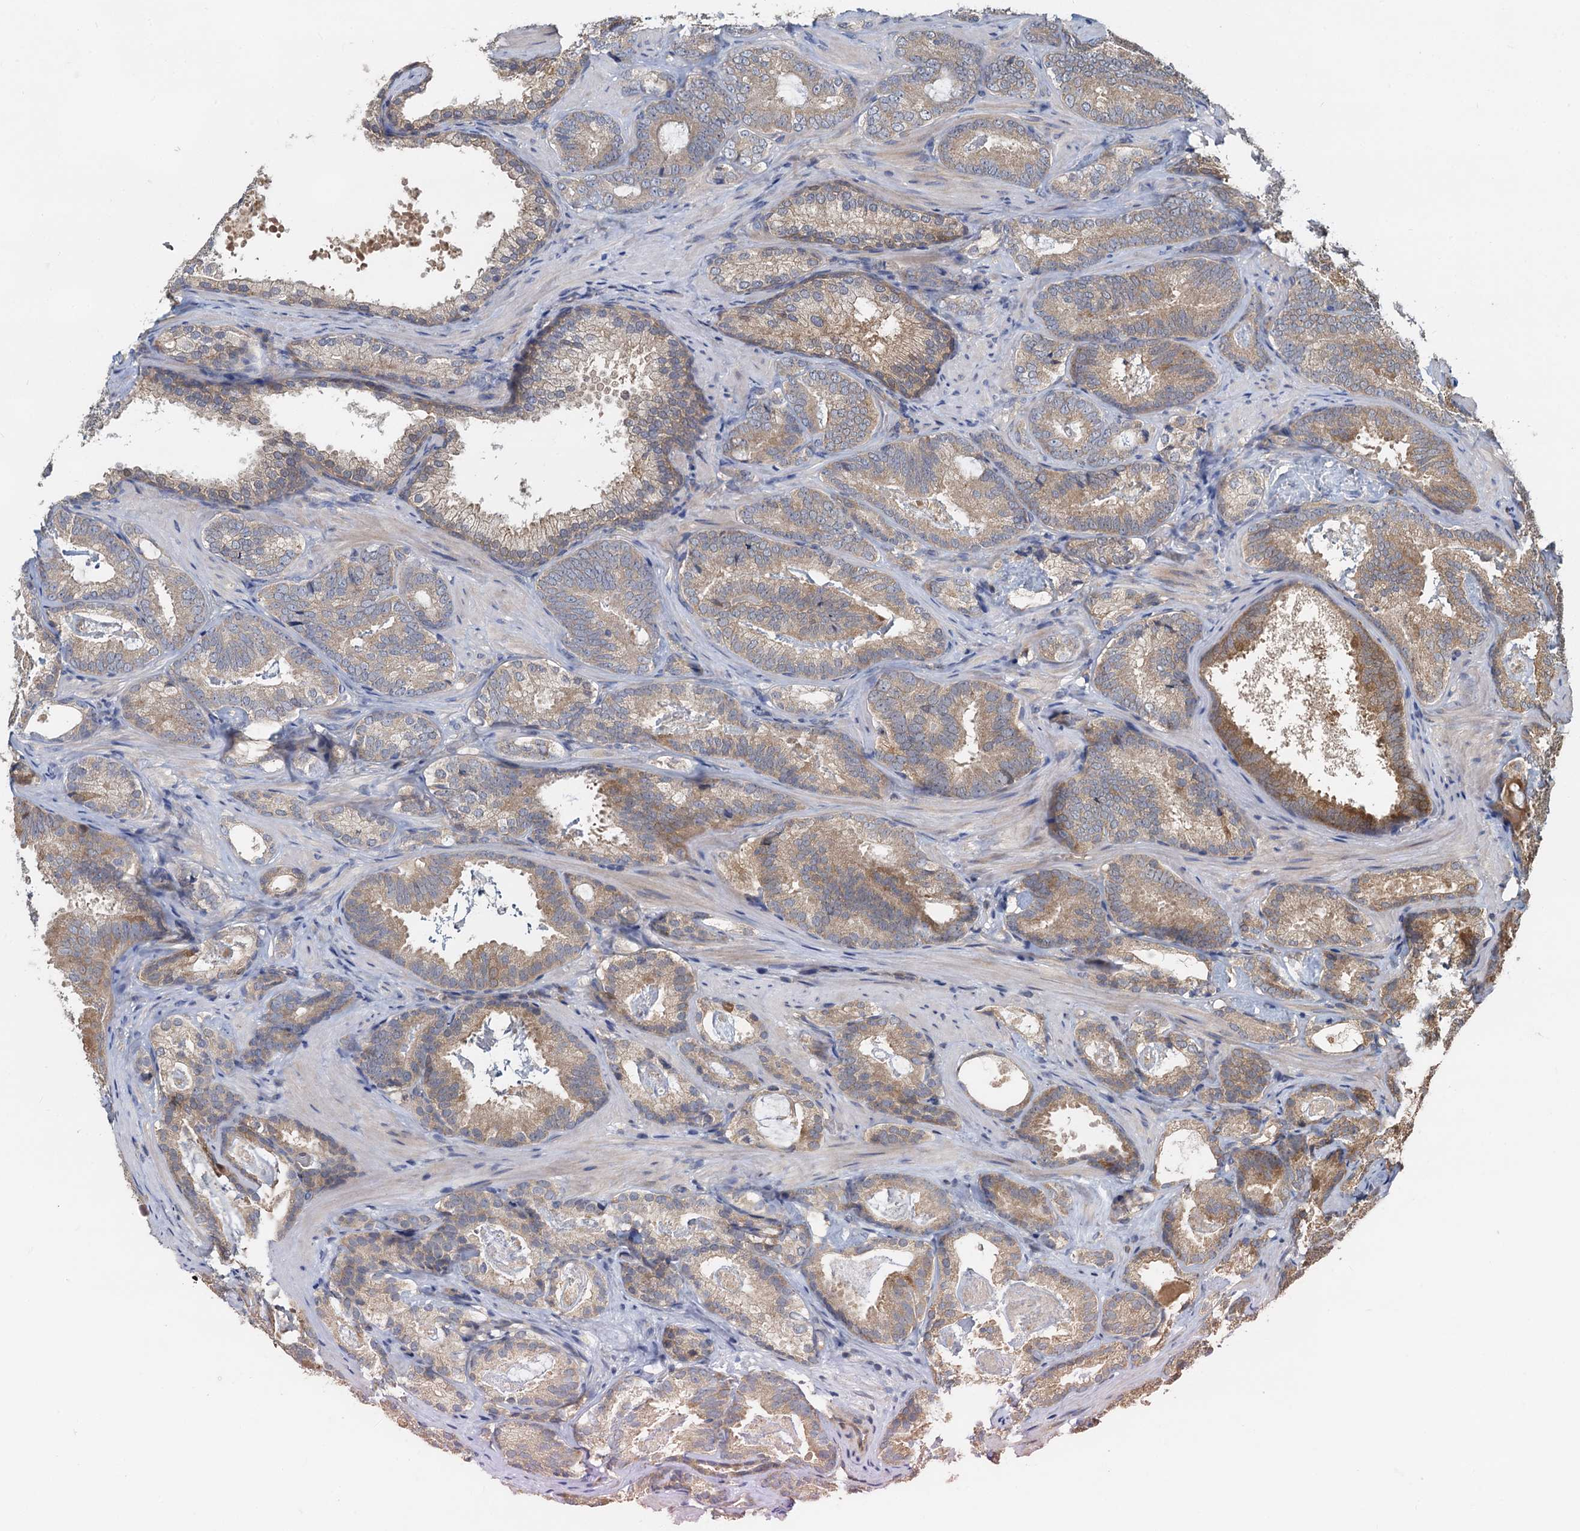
{"staining": {"intensity": "moderate", "quantity": "25%-75%", "location": "cytoplasmic/membranous"}, "tissue": "prostate cancer", "cell_type": "Tumor cells", "image_type": "cancer", "snomed": [{"axis": "morphology", "description": "Adenocarcinoma, Low grade"}, {"axis": "topography", "description": "Prostate"}], "caption": "A brown stain highlights moderate cytoplasmic/membranous positivity of a protein in human prostate adenocarcinoma (low-grade) tumor cells.", "gene": "HYI", "patient": {"sex": "male", "age": 60}}